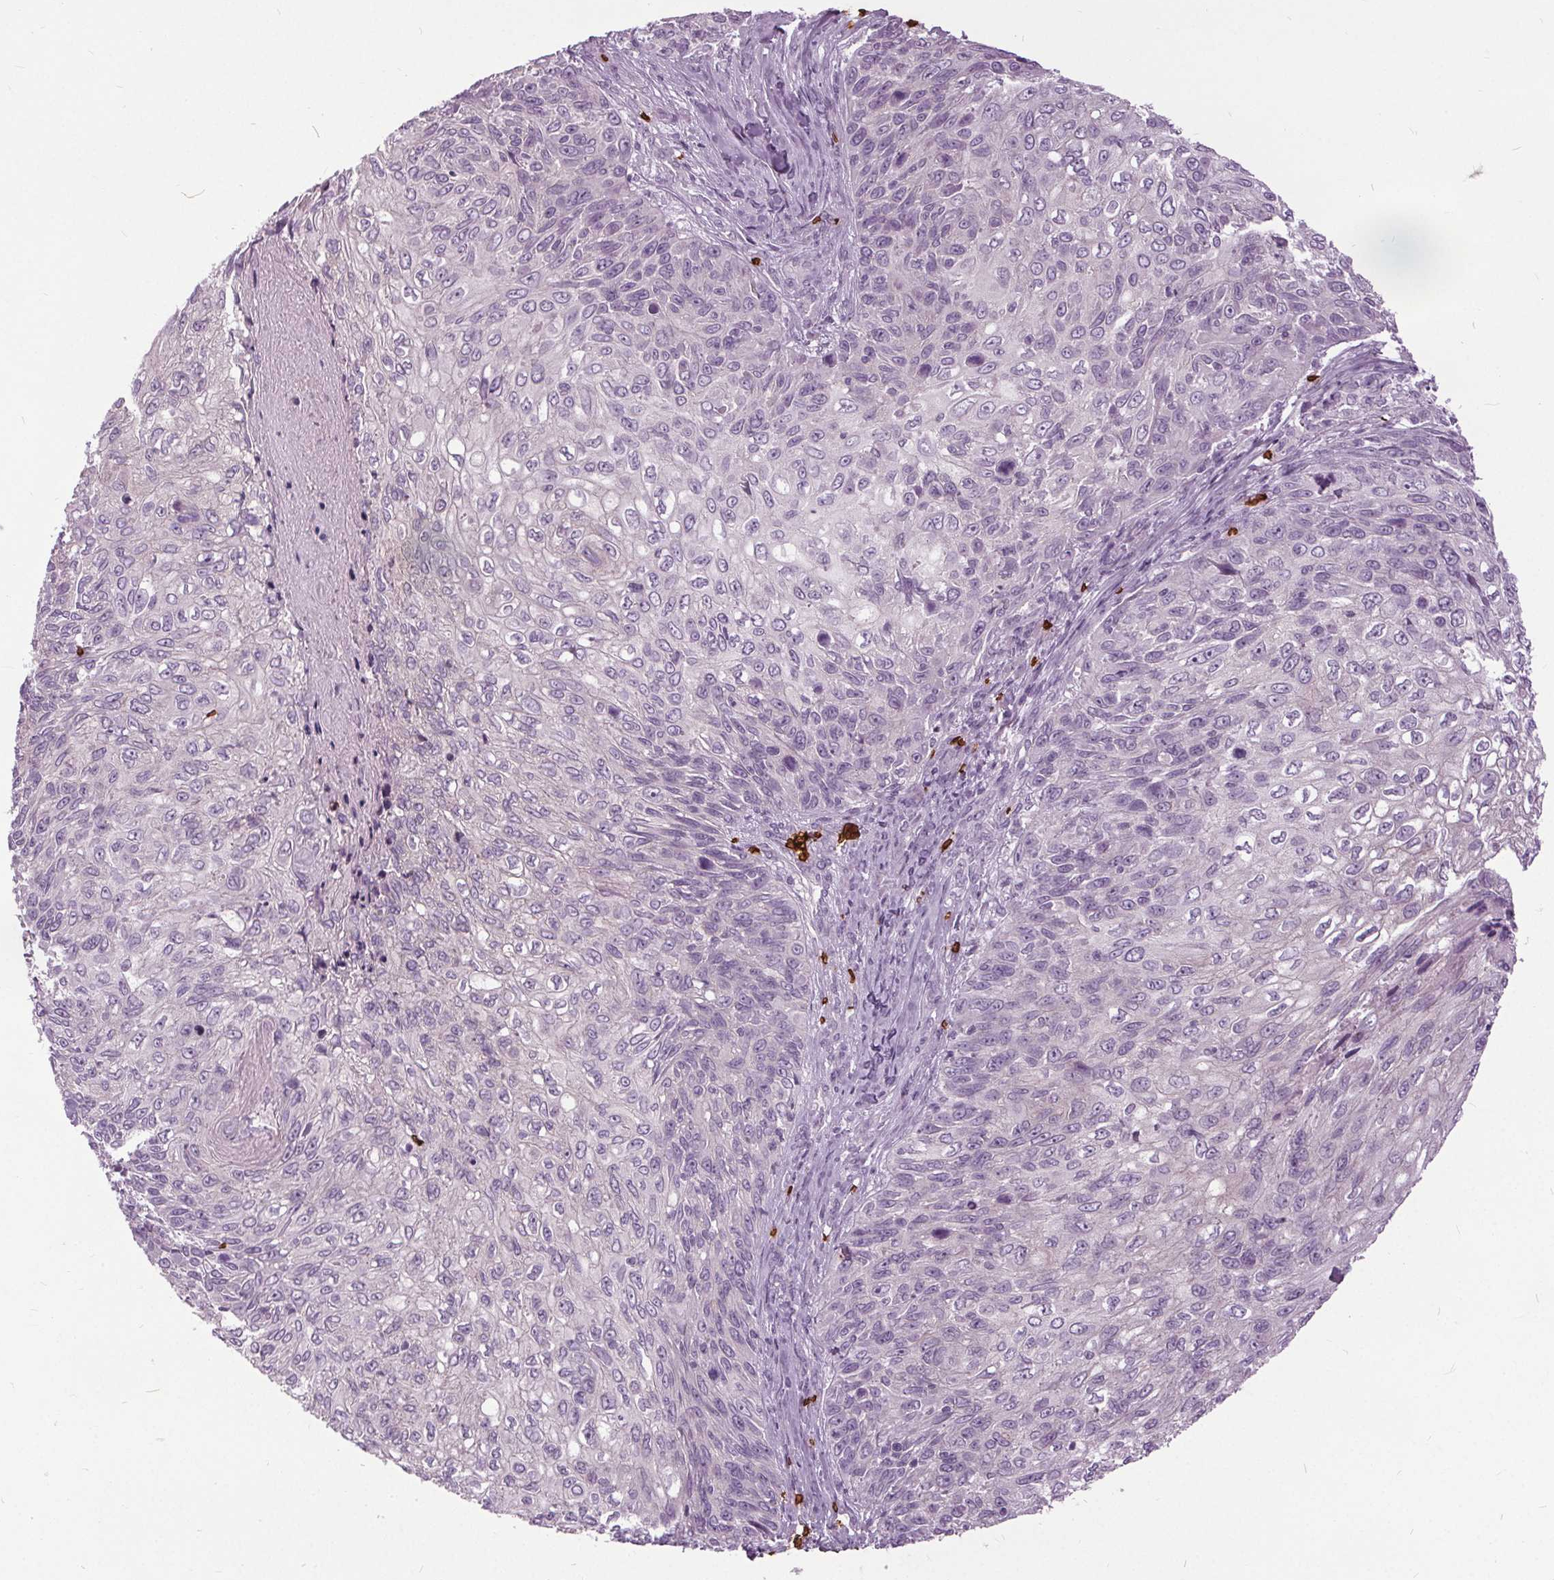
{"staining": {"intensity": "negative", "quantity": "none", "location": "none"}, "tissue": "skin cancer", "cell_type": "Tumor cells", "image_type": "cancer", "snomed": [{"axis": "morphology", "description": "Squamous cell carcinoma, NOS"}, {"axis": "topography", "description": "Skin"}], "caption": "An IHC image of squamous cell carcinoma (skin) is shown. There is no staining in tumor cells of squamous cell carcinoma (skin).", "gene": "SLC4A1", "patient": {"sex": "male", "age": 92}}